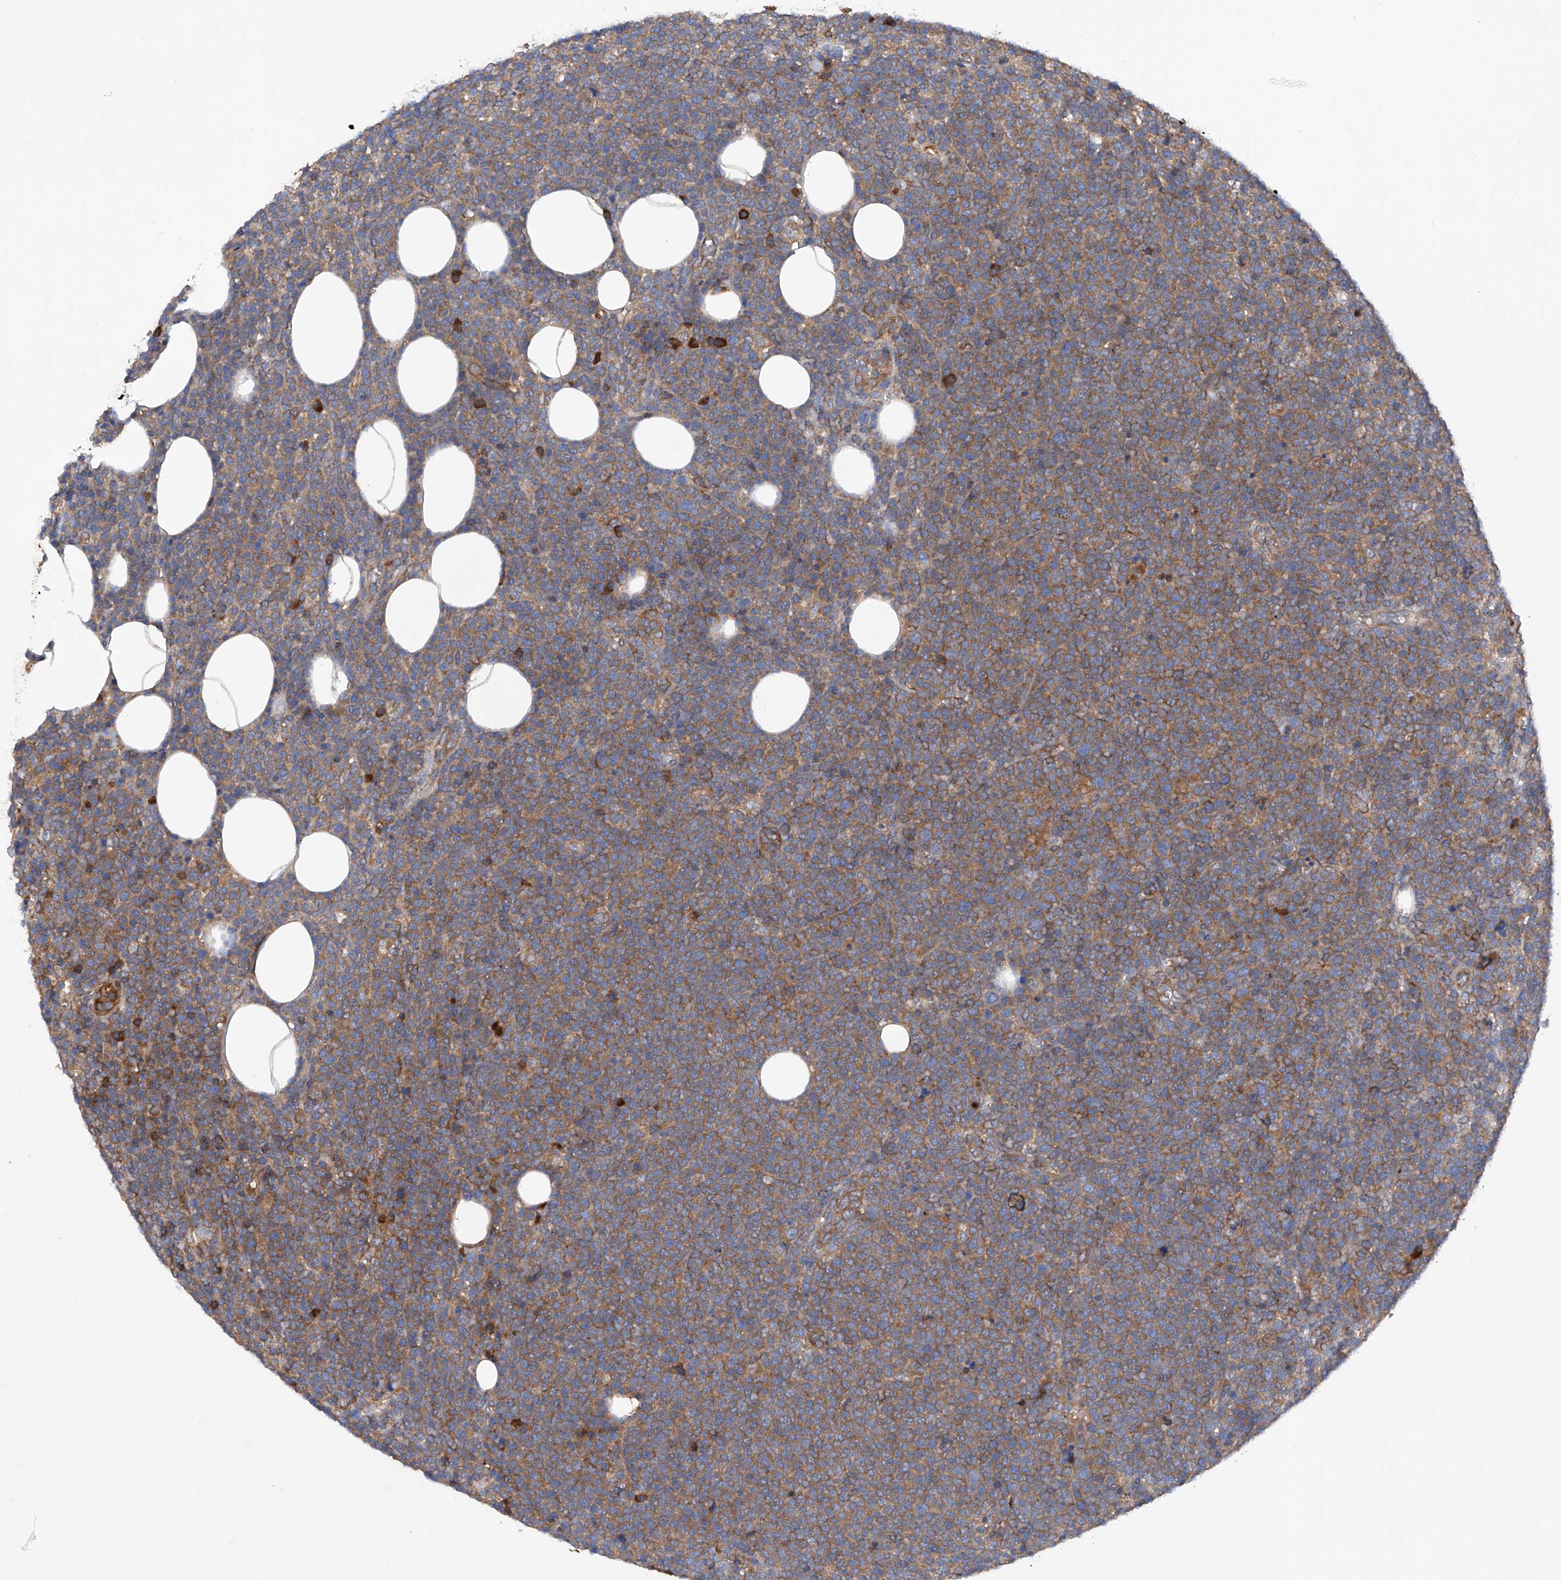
{"staining": {"intensity": "moderate", "quantity": ">75%", "location": "cytoplasmic/membranous"}, "tissue": "lymphoma", "cell_type": "Tumor cells", "image_type": "cancer", "snomed": [{"axis": "morphology", "description": "Malignant lymphoma, non-Hodgkin's type, High grade"}, {"axis": "topography", "description": "Lymph node"}], "caption": "Lymphoma was stained to show a protein in brown. There is medium levels of moderate cytoplasmic/membranous expression in about >75% of tumor cells.", "gene": "ASCC3", "patient": {"sex": "male", "age": 61}}